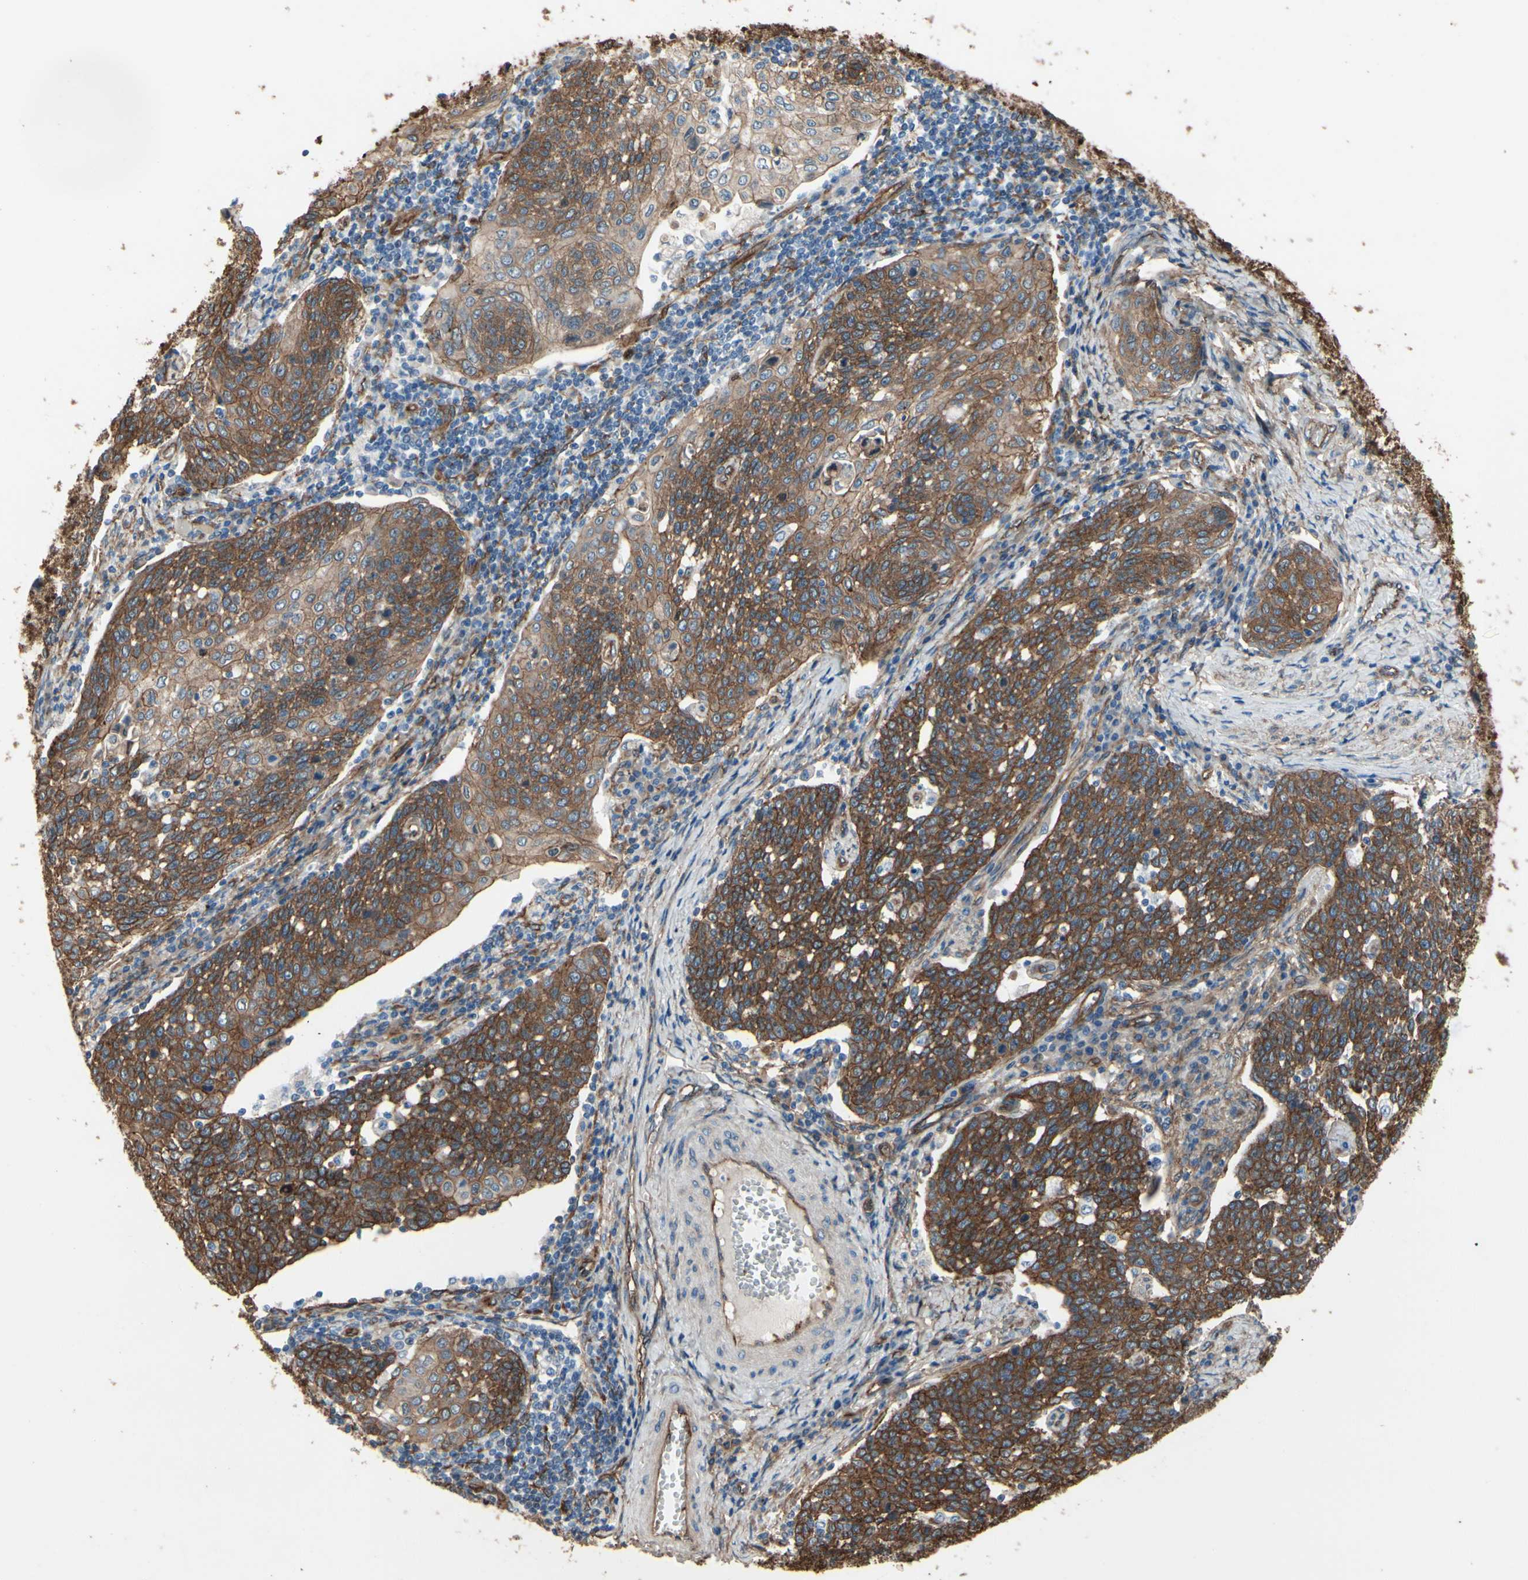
{"staining": {"intensity": "moderate", "quantity": ">75%", "location": "cytoplasmic/membranous"}, "tissue": "cervical cancer", "cell_type": "Tumor cells", "image_type": "cancer", "snomed": [{"axis": "morphology", "description": "Squamous cell carcinoma, NOS"}, {"axis": "topography", "description": "Cervix"}], "caption": "Squamous cell carcinoma (cervical) stained with a brown dye reveals moderate cytoplasmic/membranous positive positivity in approximately >75% of tumor cells.", "gene": "CTTNBP2", "patient": {"sex": "female", "age": 34}}